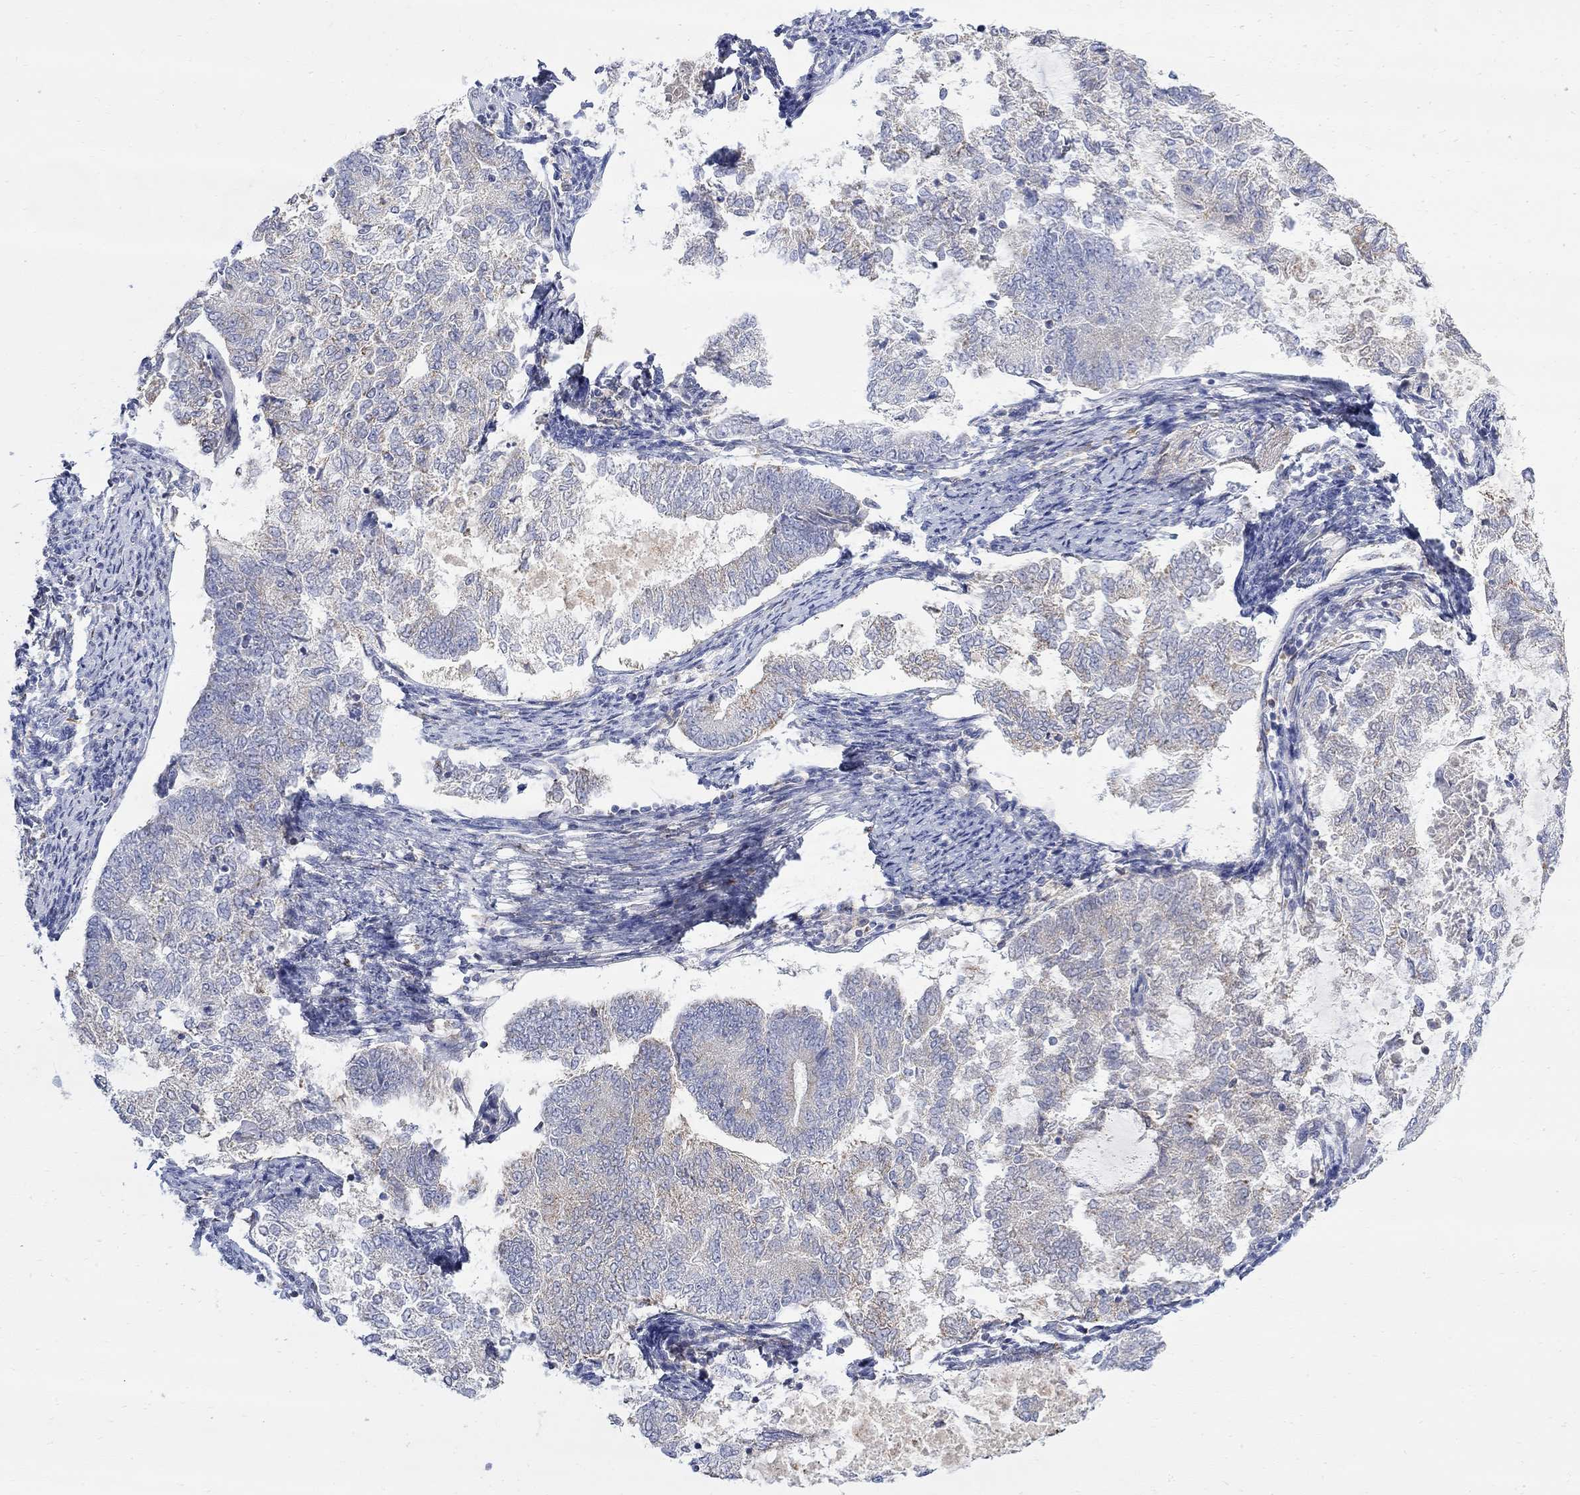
{"staining": {"intensity": "negative", "quantity": "none", "location": "none"}, "tissue": "endometrial cancer", "cell_type": "Tumor cells", "image_type": "cancer", "snomed": [{"axis": "morphology", "description": "Adenocarcinoma, NOS"}, {"axis": "topography", "description": "Endometrium"}], "caption": "This is an immunohistochemistry photomicrograph of endometrial cancer (adenocarcinoma). There is no staining in tumor cells.", "gene": "FNDC5", "patient": {"sex": "female", "age": 65}}